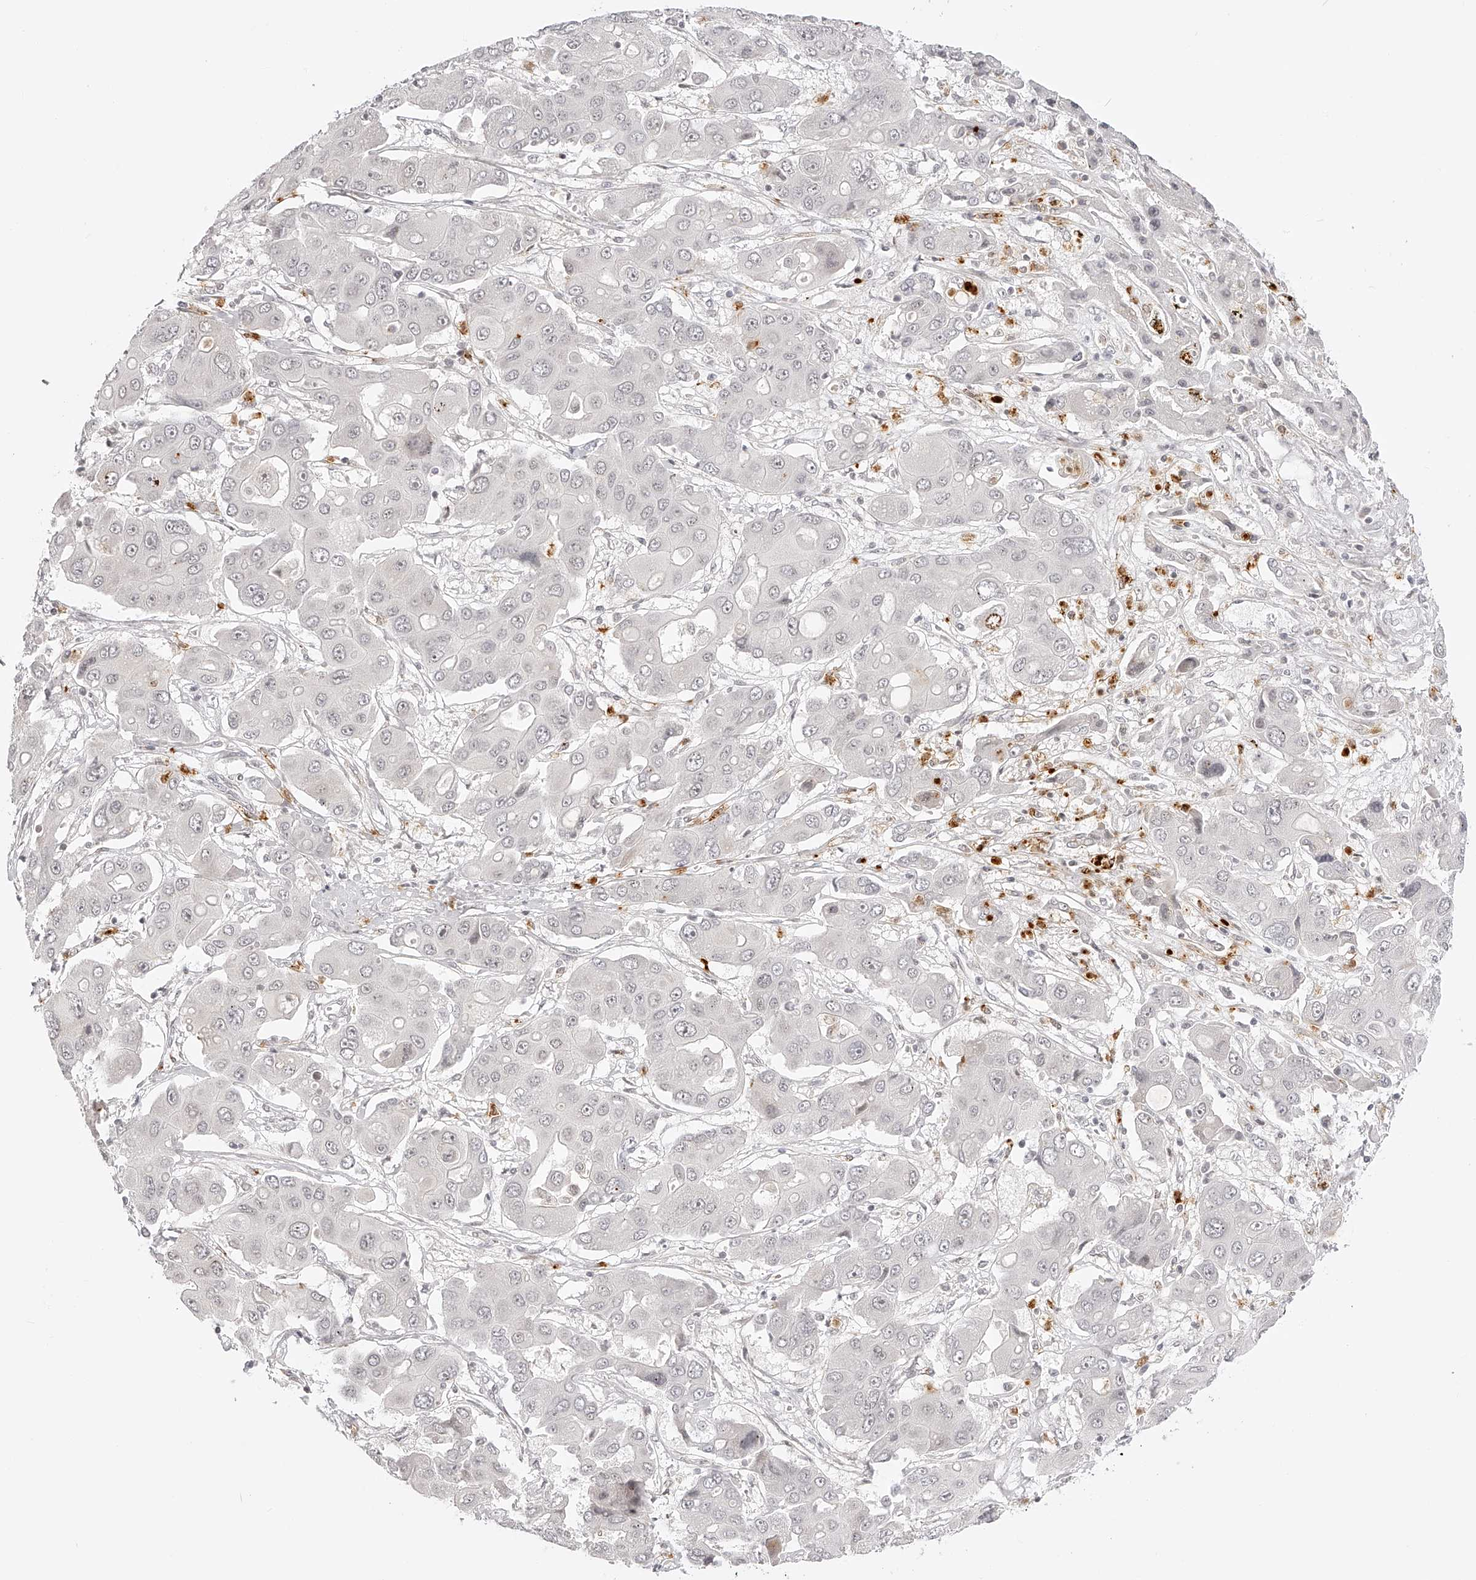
{"staining": {"intensity": "negative", "quantity": "none", "location": "none"}, "tissue": "liver cancer", "cell_type": "Tumor cells", "image_type": "cancer", "snomed": [{"axis": "morphology", "description": "Cholangiocarcinoma"}, {"axis": "topography", "description": "Liver"}], "caption": "Protein analysis of liver cancer (cholangiocarcinoma) reveals no significant expression in tumor cells.", "gene": "PLEKHG1", "patient": {"sex": "male", "age": 67}}